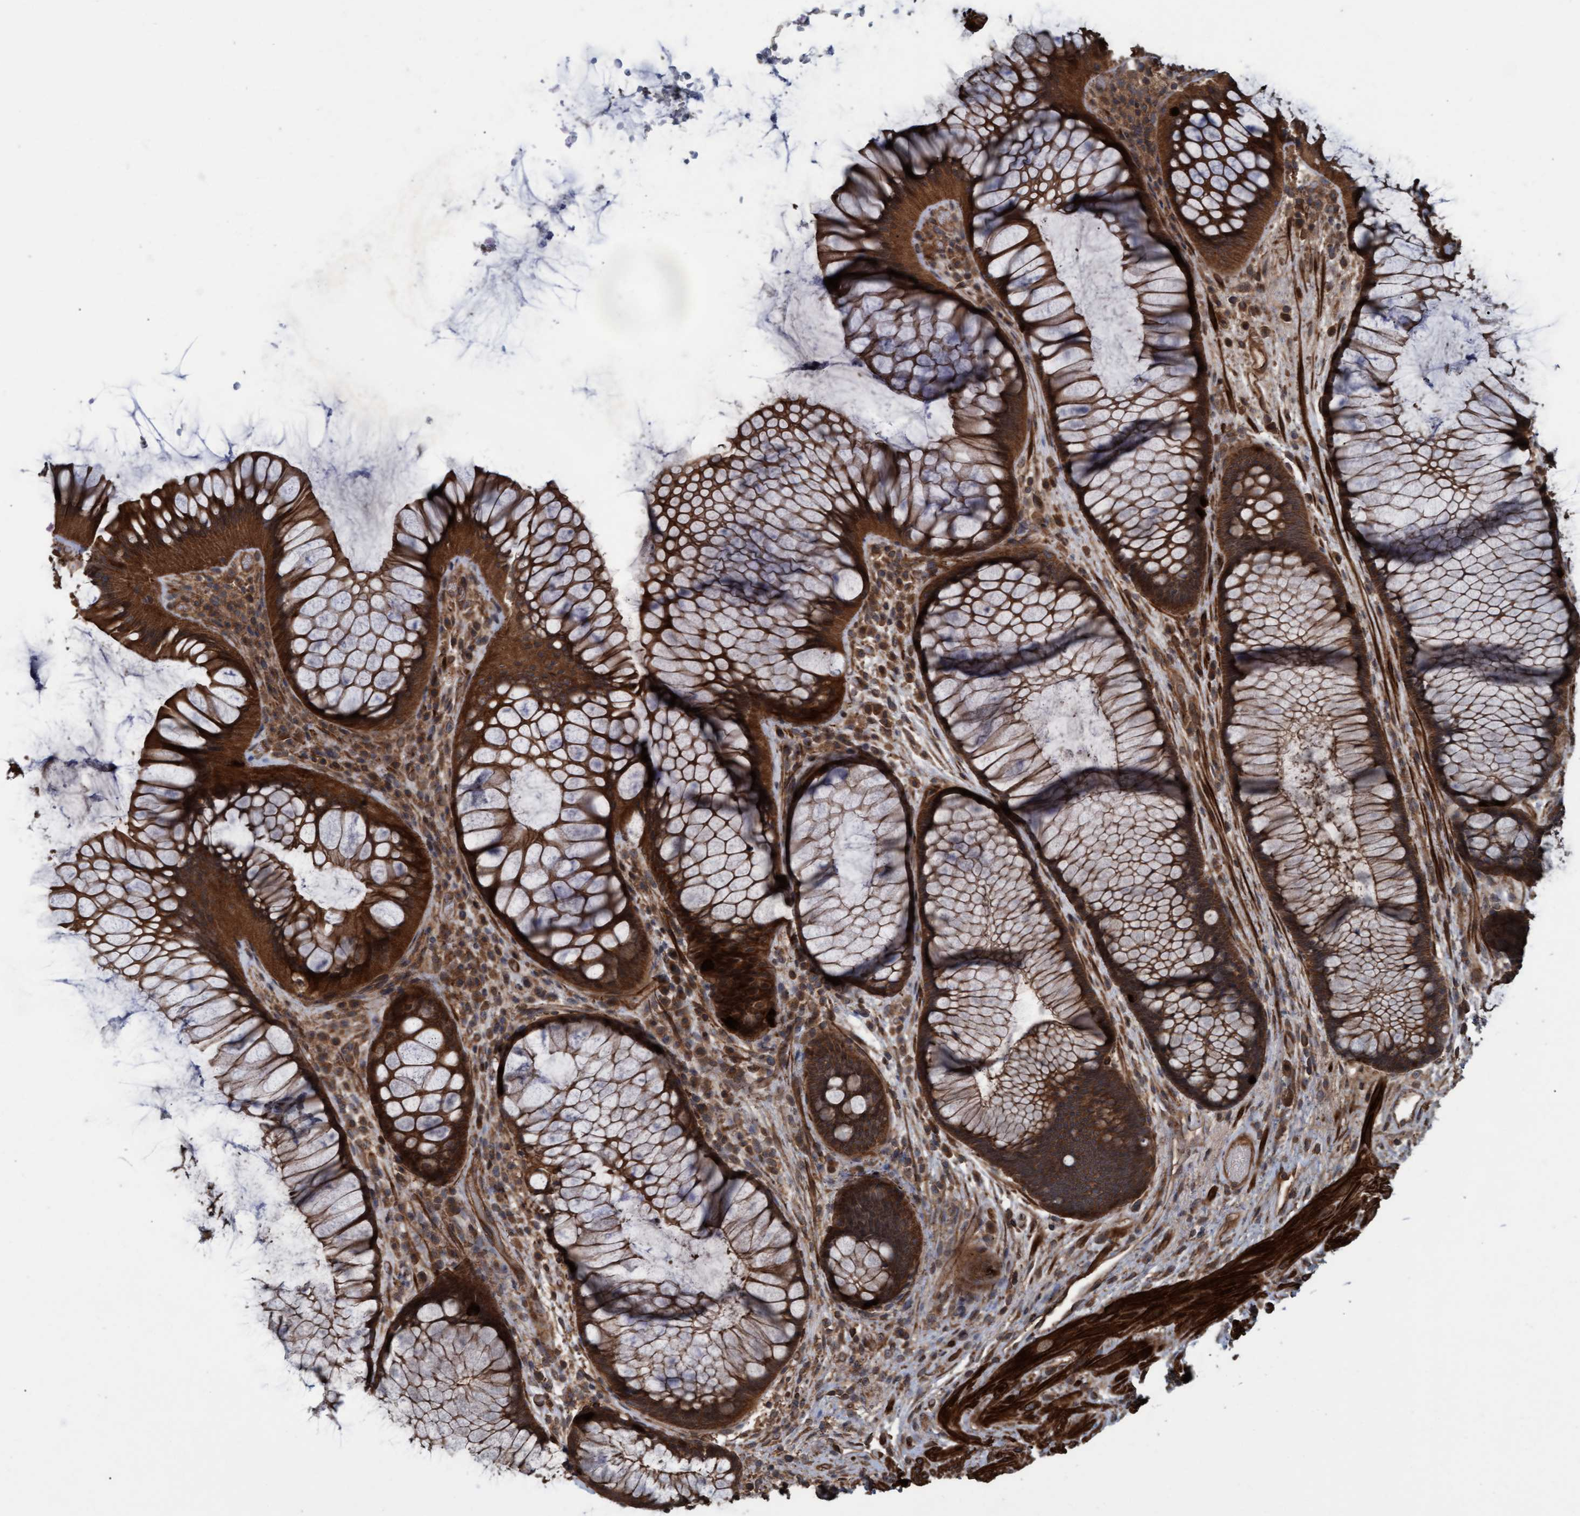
{"staining": {"intensity": "strong", "quantity": ">75%", "location": "cytoplasmic/membranous"}, "tissue": "rectum", "cell_type": "Glandular cells", "image_type": "normal", "snomed": [{"axis": "morphology", "description": "Normal tissue, NOS"}, {"axis": "topography", "description": "Rectum"}], "caption": "Immunohistochemical staining of unremarkable human rectum demonstrates high levels of strong cytoplasmic/membranous staining in approximately >75% of glandular cells.", "gene": "GGT6", "patient": {"sex": "male", "age": 51}}